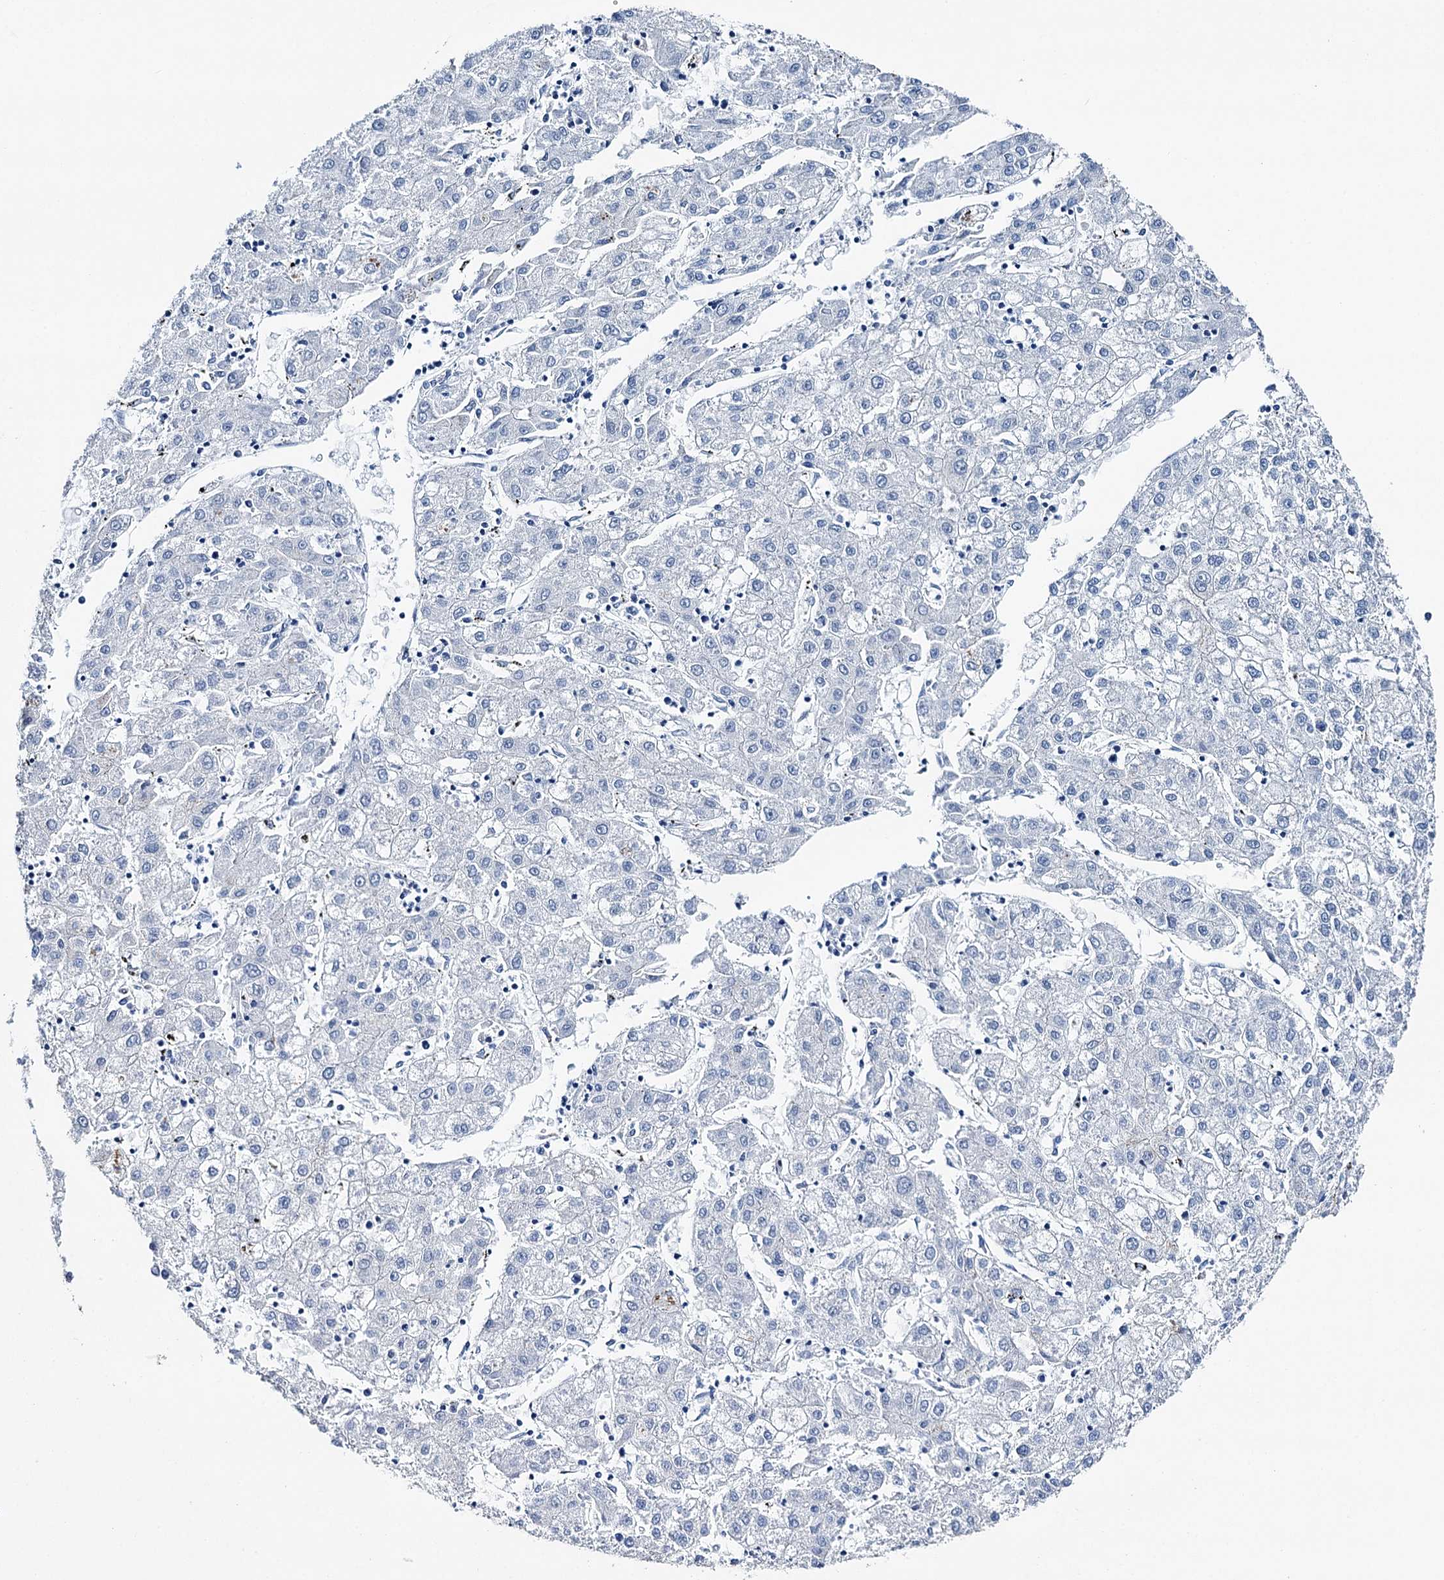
{"staining": {"intensity": "negative", "quantity": "none", "location": "none"}, "tissue": "liver cancer", "cell_type": "Tumor cells", "image_type": "cancer", "snomed": [{"axis": "morphology", "description": "Carcinoma, Hepatocellular, NOS"}, {"axis": "topography", "description": "Liver"}], "caption": "This image is of hepatocellular carcinoma (liver) stained with immunohistochemistry (IHC) to label a protein in brown with the nuclei are counter-stained blue. There is no staining in tumor cells. (Immunohistochemistry (ihc), brightfield microscopy, high magnification).", "gene": "BRINP1", "patient": {"sex": "male", "age": 72}}